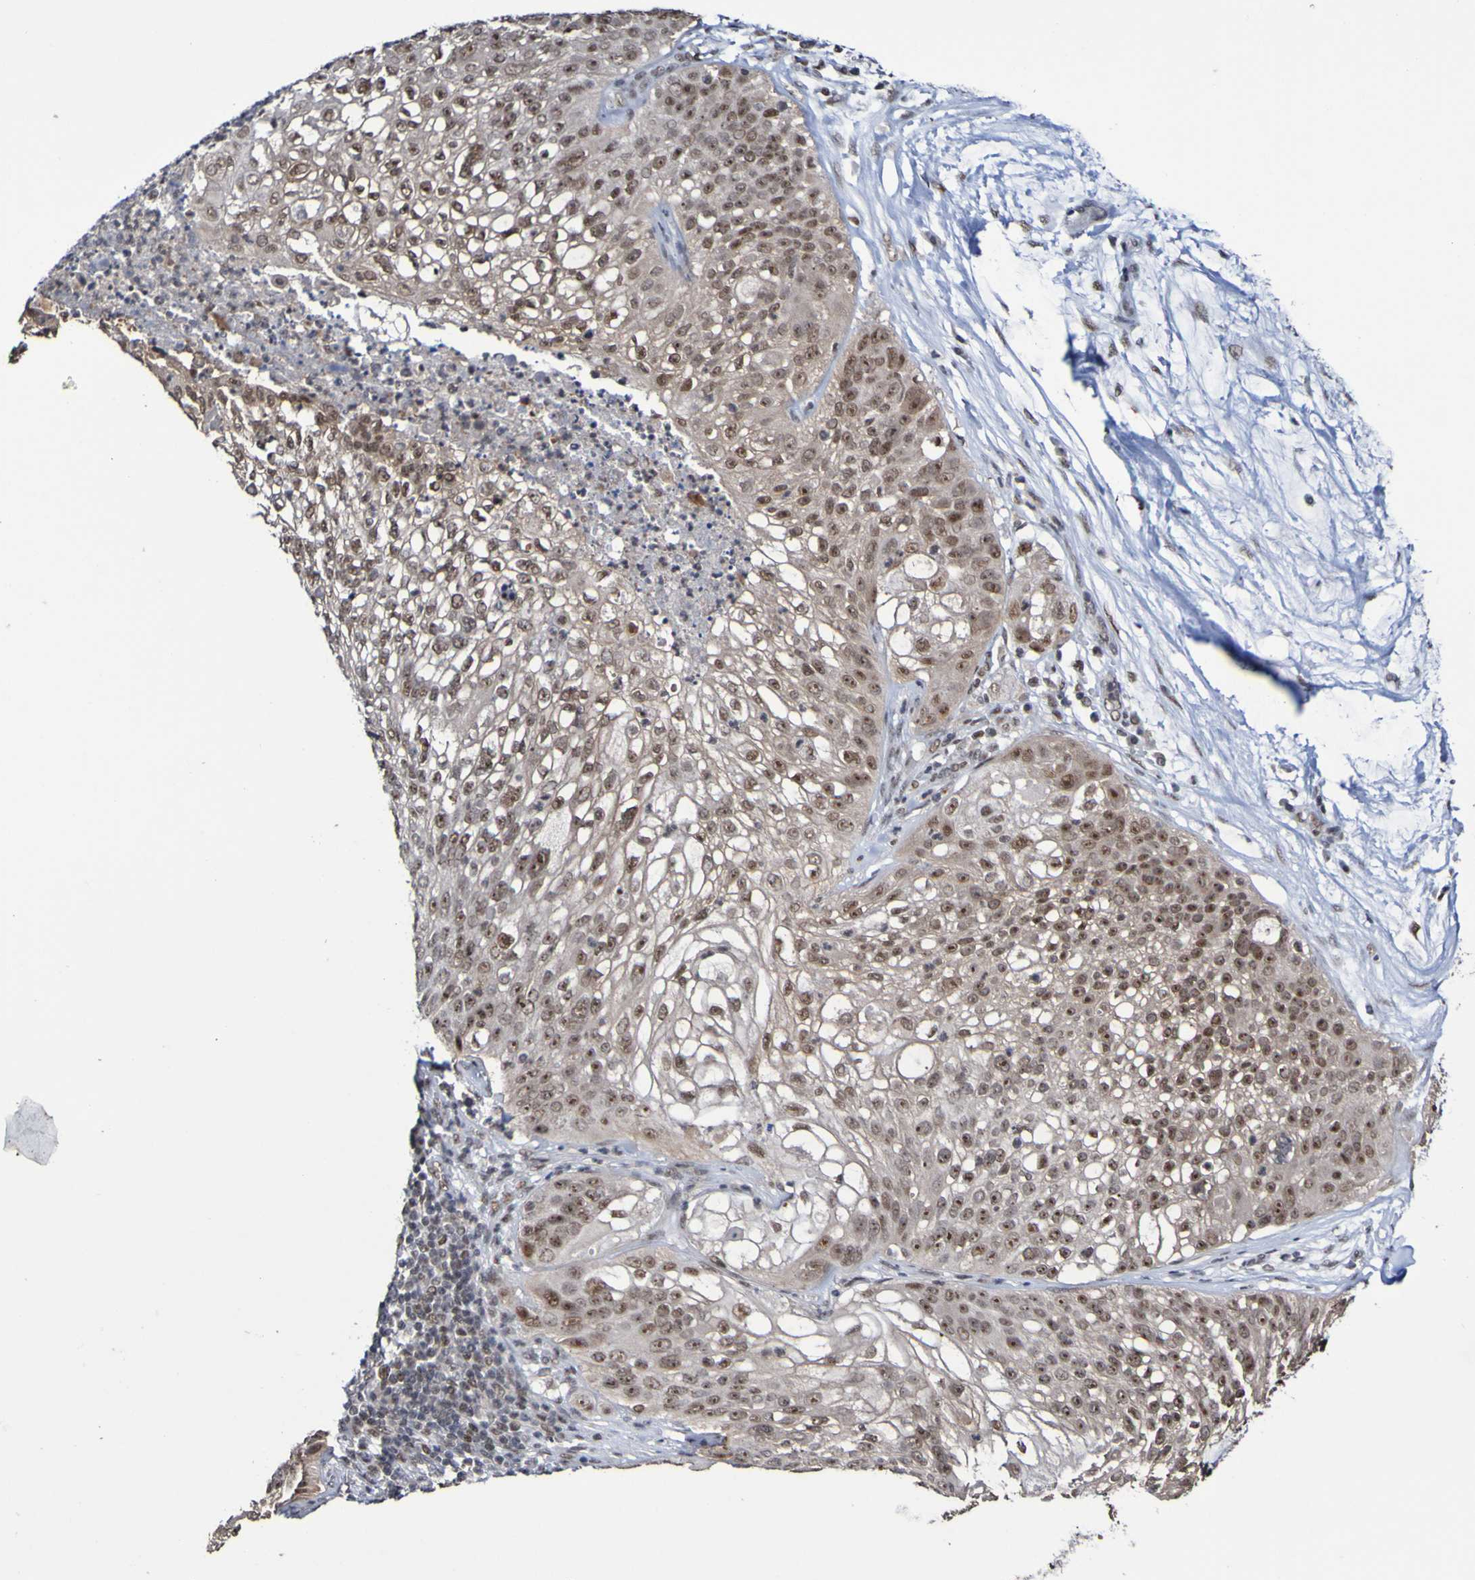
{"staining": {"intensity": "moderate", "quantity": ">75%", "location": "cytoplasmic/membranous,nuclear"}, "tissue": "lung cancer", "cell_type": "Tumor cells", "image_type": "cancer", "snomed": [{"axis": "morphology", "description": "Inflammation, NOS"}, {"axis": "morphology", "description": "Squamous cell carcinoma, NOS"}, {"axis": "topography", "description": "Lymph node"}, {"axis": "topography", "description": "Soft tissue"}, {"axis": "topography", "description": "Lung"}], "caption": "A brown stain highlights moderate cytoplasmic/membranous and nuclear positivity of a protein in human lung squamous cell carcinoma tumor cells.", "gene": "CDC5L", "patient": {"sex": "male", "age": 66}}